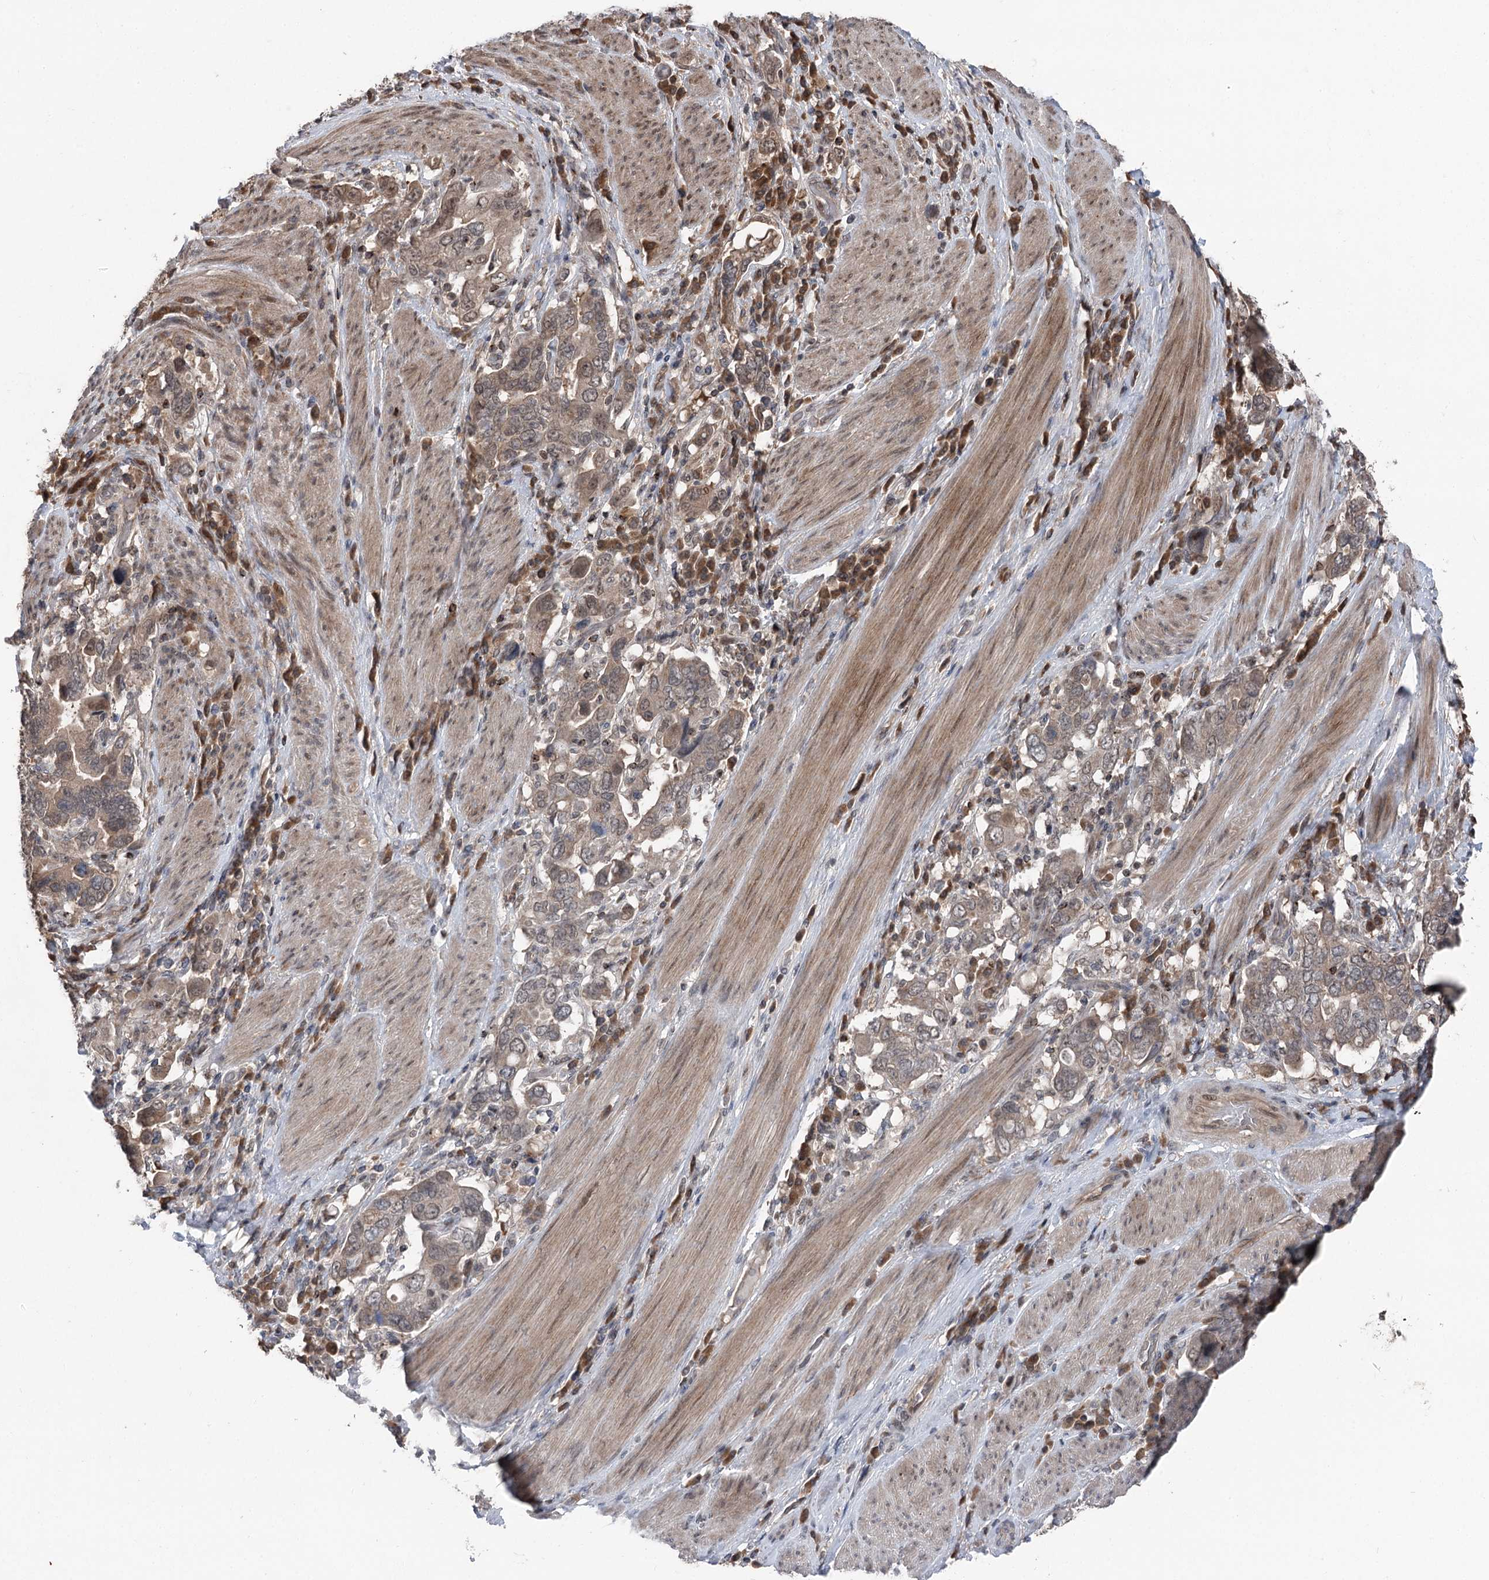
{"staining": {"intensity": "weak", "quantity": ">75%", "location": "cytoplasmic/membranous,nuclear"}, "tissue": "stomach cancer", "cell_type": "Tumor cells", "image_type": "cancer", "snomed": [{"axis": "morphology", "description": "Adenocarcinoma, NOS"}, {"axis": "topography", "description": "Stomach, upper"}], "caption": "Stomach cancer (adenocarcinoma) tissue exhibits weak cytoplasmic/membranous and nuclear expression in approximately >75% of tumor cells The protein is stained brown, and the nuclei are stained in blue (DAB (3,3'-diaminobenzidine) IHC with brightfield microscopy, high magnification).", "gene": "CCSER2", "patient": {"sex": "male", "age": 62}}